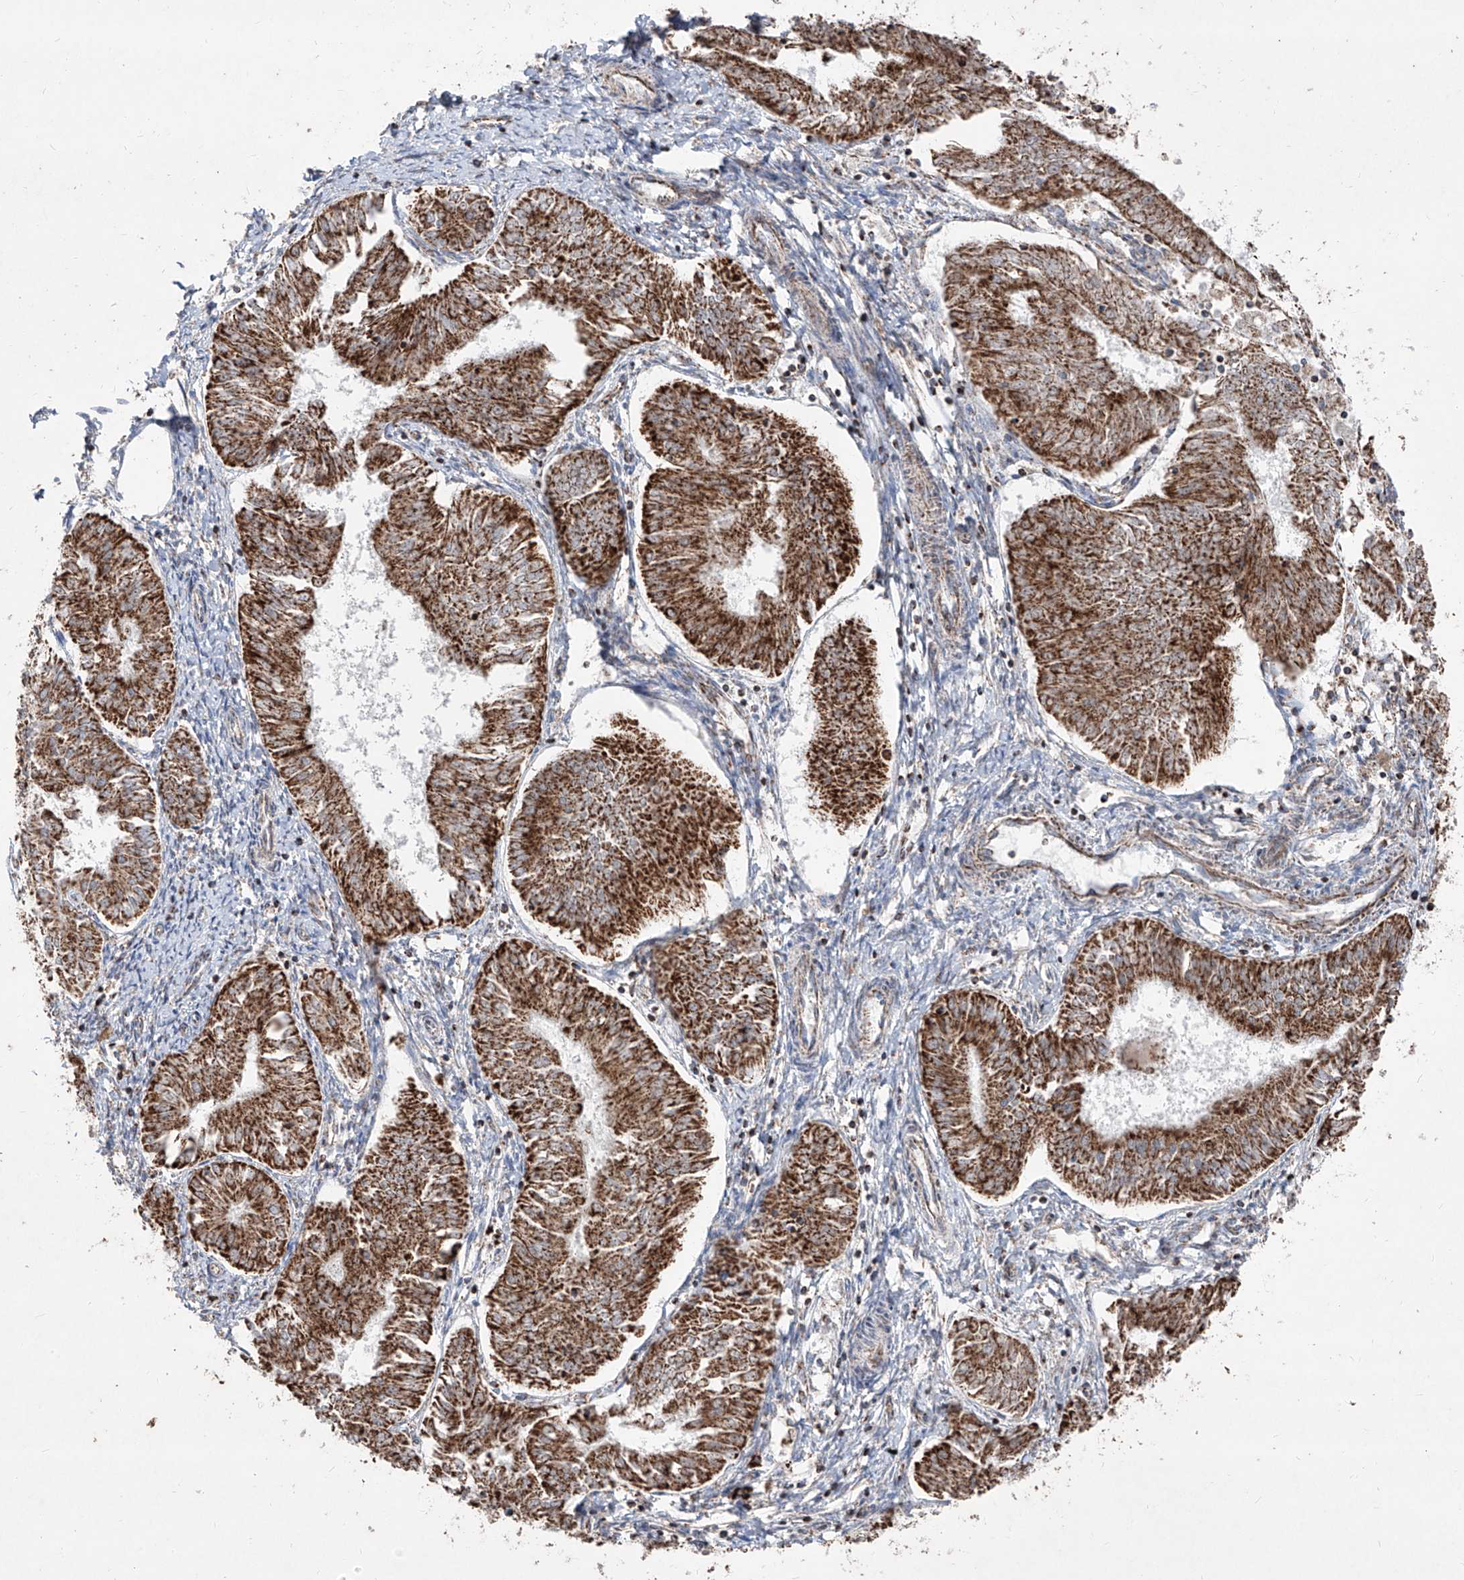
{"staining": {"intensity": "strong", "quantity": ">75%", "location": "cytoplasmic/membranous"}, "tissue": "endometrial cancer", "cell_type": "Tumor cells", "image_type": "cancer", "snomed": [{"axis": "morphology", "description": "Adenocarcinoma, NOS"}, {"axis": "topography", "description": "Endometrium"}], "caption": "Strong cytoplasmic/membranous staining is present in approximately >75% of tumor cells in endometrial cancer (adenocarcinoma).", "gene": "NDUFB3", "patient": {"sex": "female", "age": 58}}